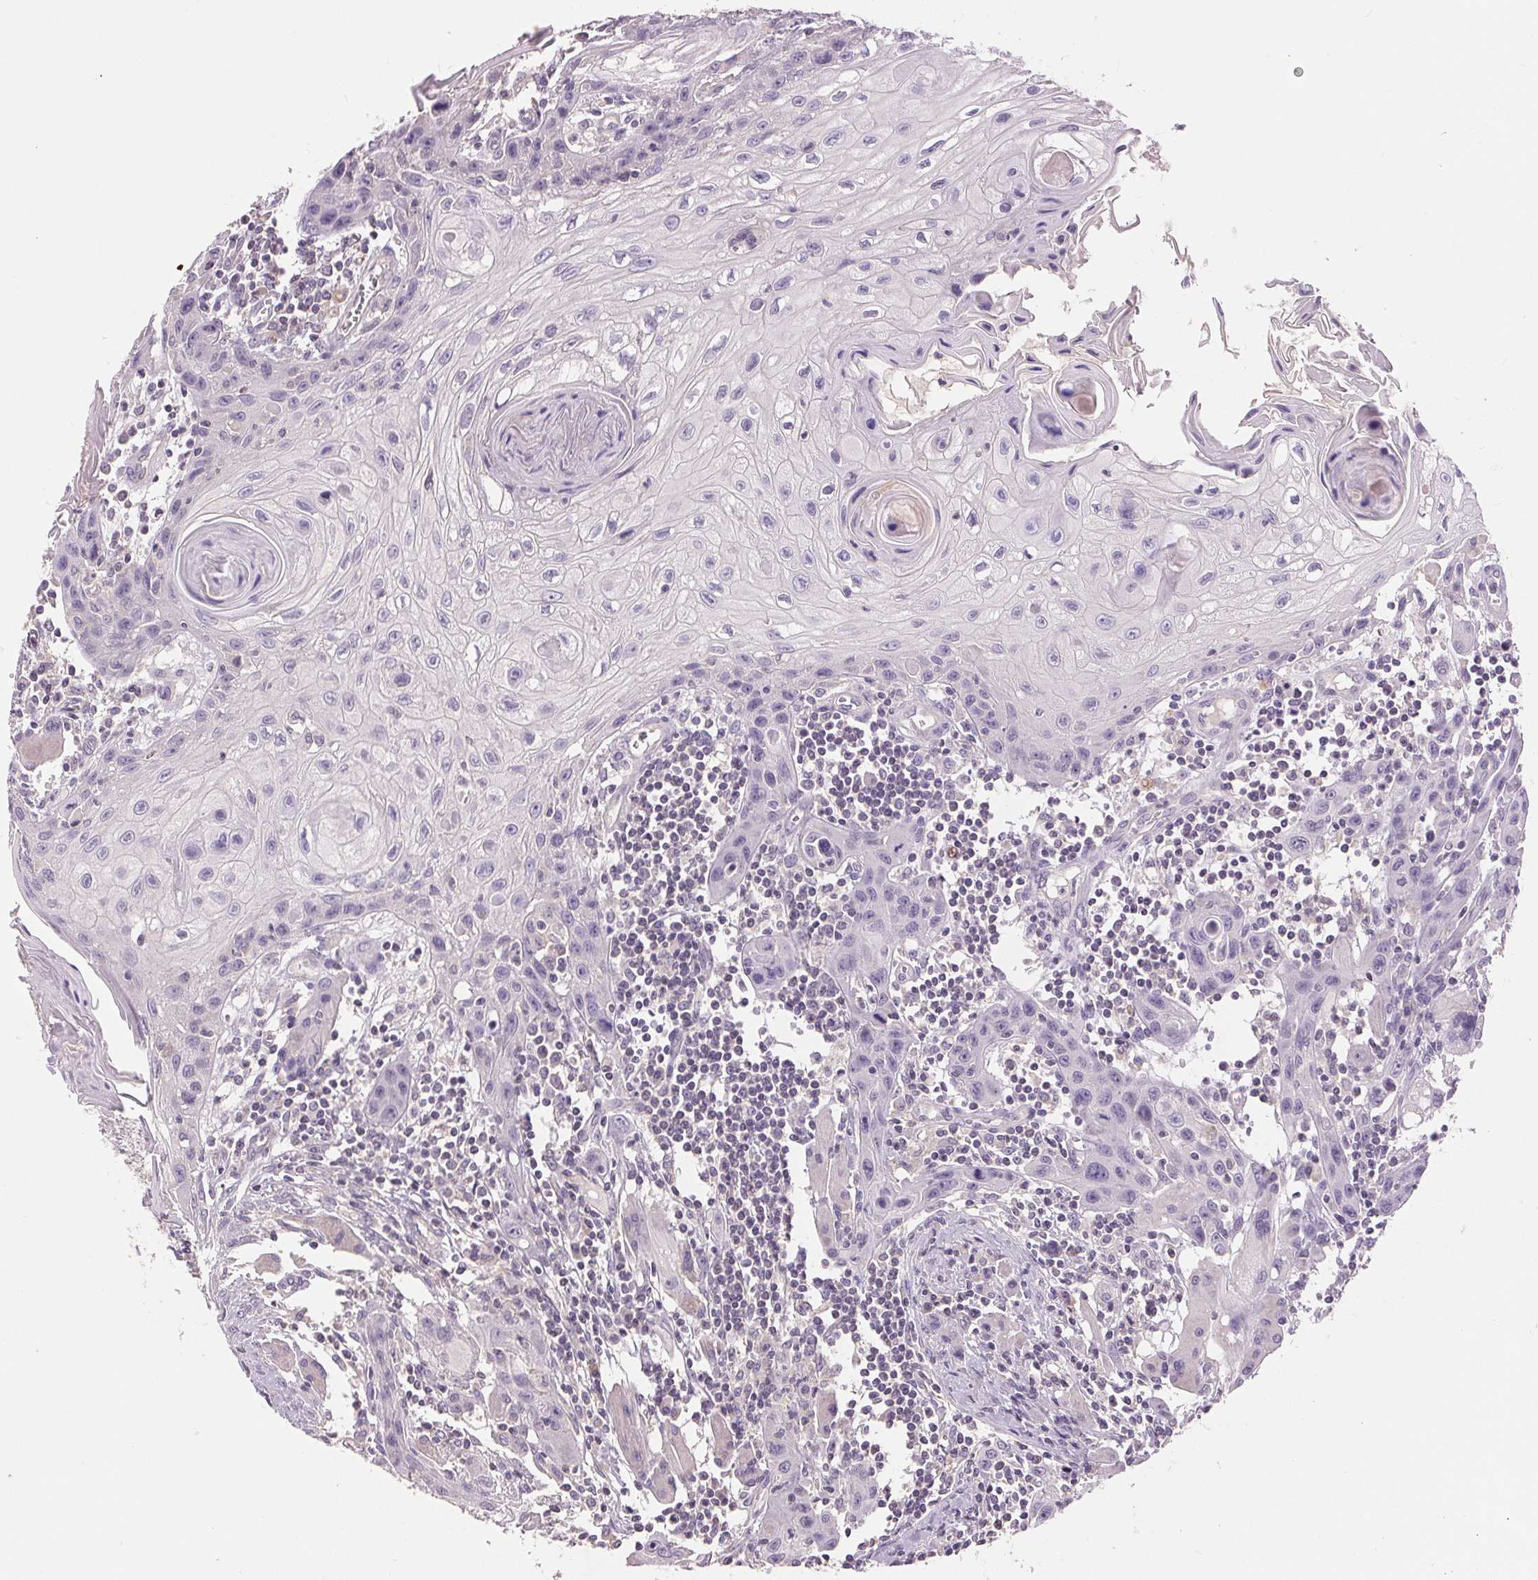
{"staining": {"intensity": "negative", "quantity": "none", "location": "none"}, "tissue": "head and neck cancer", "cell_type": "Tumor cells", "image_type": "cancer", "snomed": [{"axis": "morphology", "description": "Squamous cell carcinoma, NOS"}, {"axis": "topography", "description": "Oral tissue"}, {"axis": "topography", "description": "Head-Neck"}], "caption": "Squamous cell carcinoma (head and neck) stained for a protein using IHC demonstrates no staining tumor cells.", "gene": "FXYD4", "patient": {"sex": "male", "age": 58}}